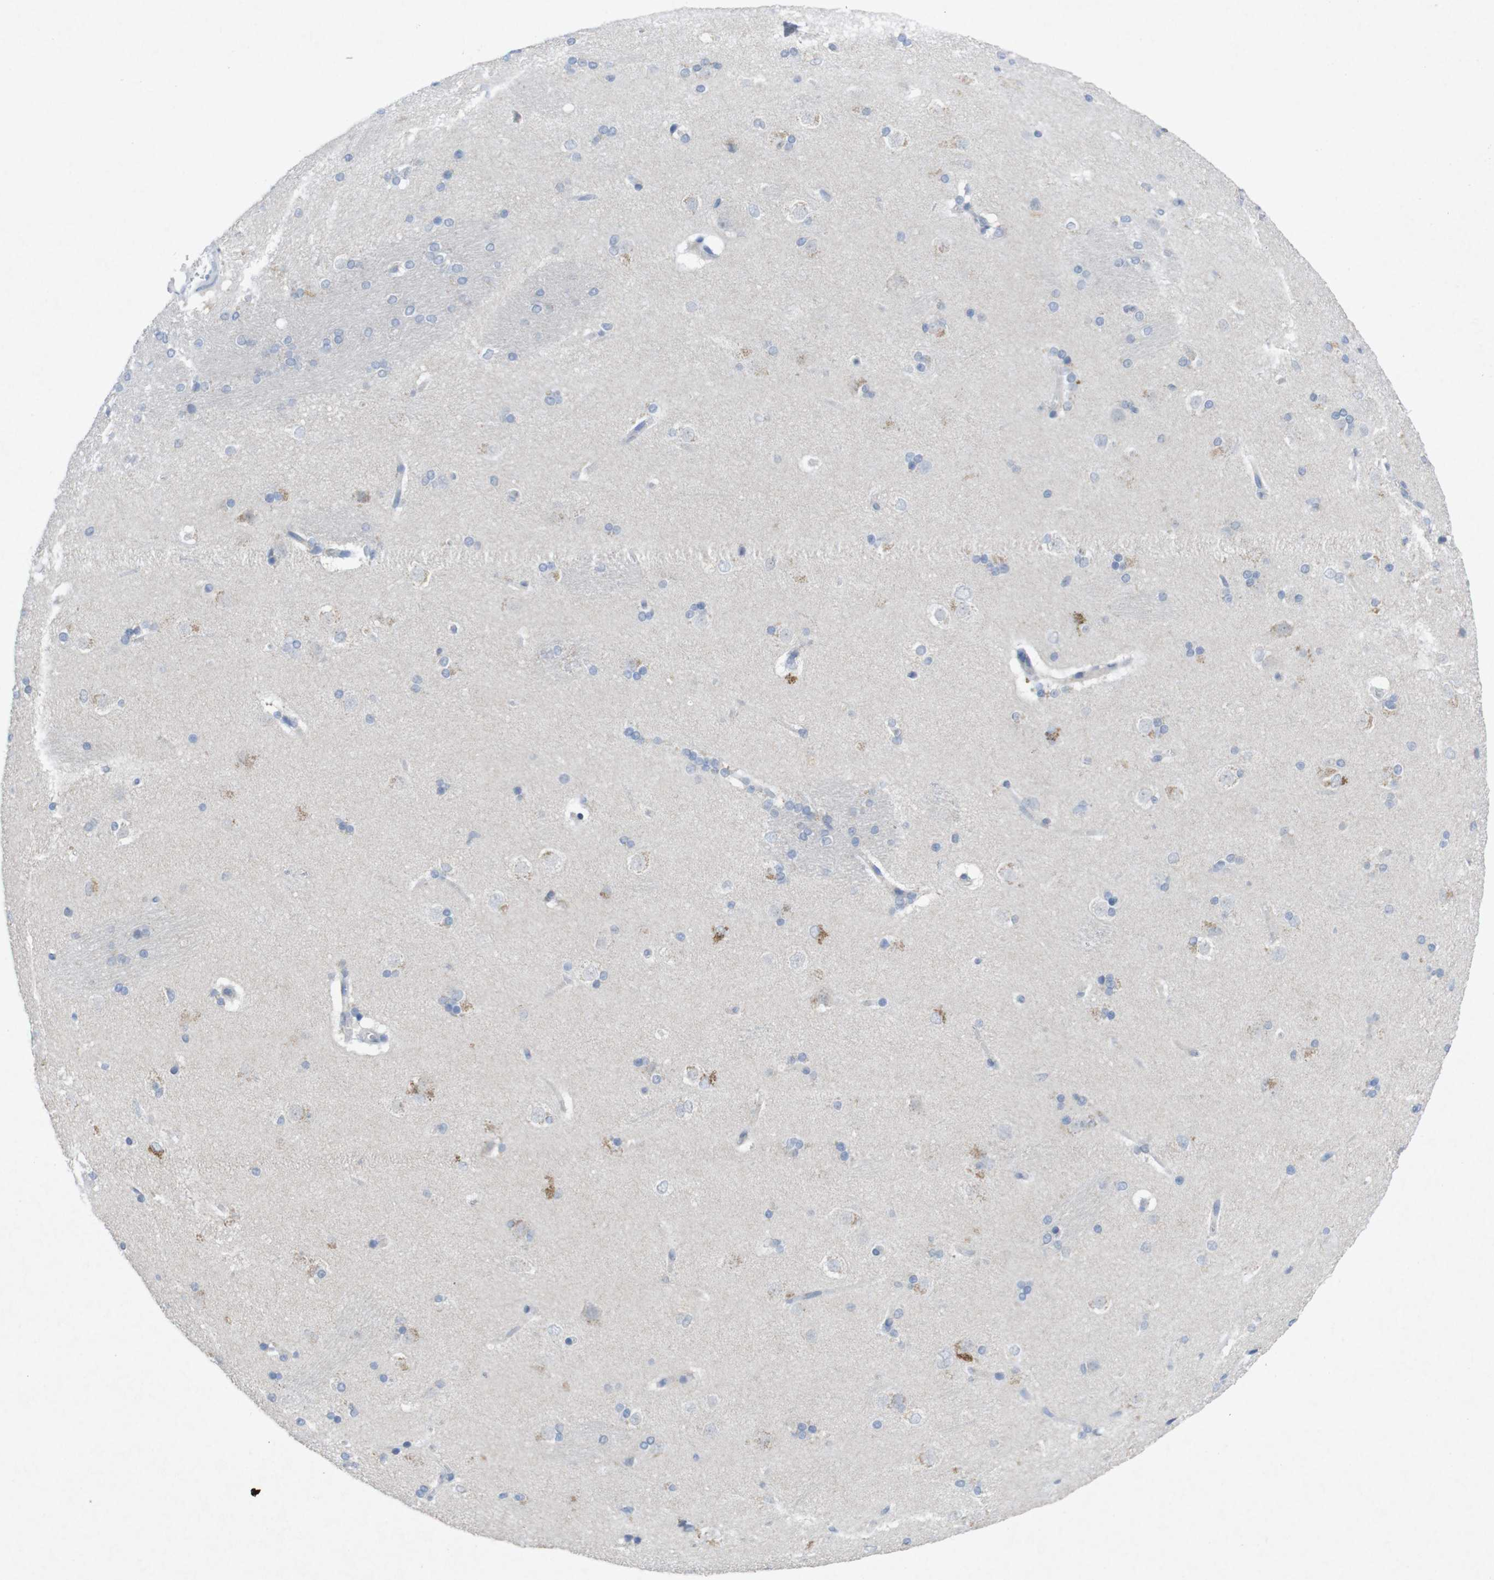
{"staining": {"intensity": "negative", "quantity": "none", "location": "none"}, "tissue": "caudate", "cell_type": "Glial cells", "image_type": "normal", "snomed": [{"axis": "morphology", "description": "Normal tissue, NOS"}, {"axis": "topography", "description": "Lateral ventricle wall"}], "caption": "DAB (3,3'-diaminobenzidine) immunohistochemical staining of unremarkable caudate exhibits no significant positivity in glial cells. The staining is performed using DAB brown chromogen with nuclei counter-stained in using hematoxylin.", "gene": "SLAMF7", "patient": {"sex": "female", "age": 19}}